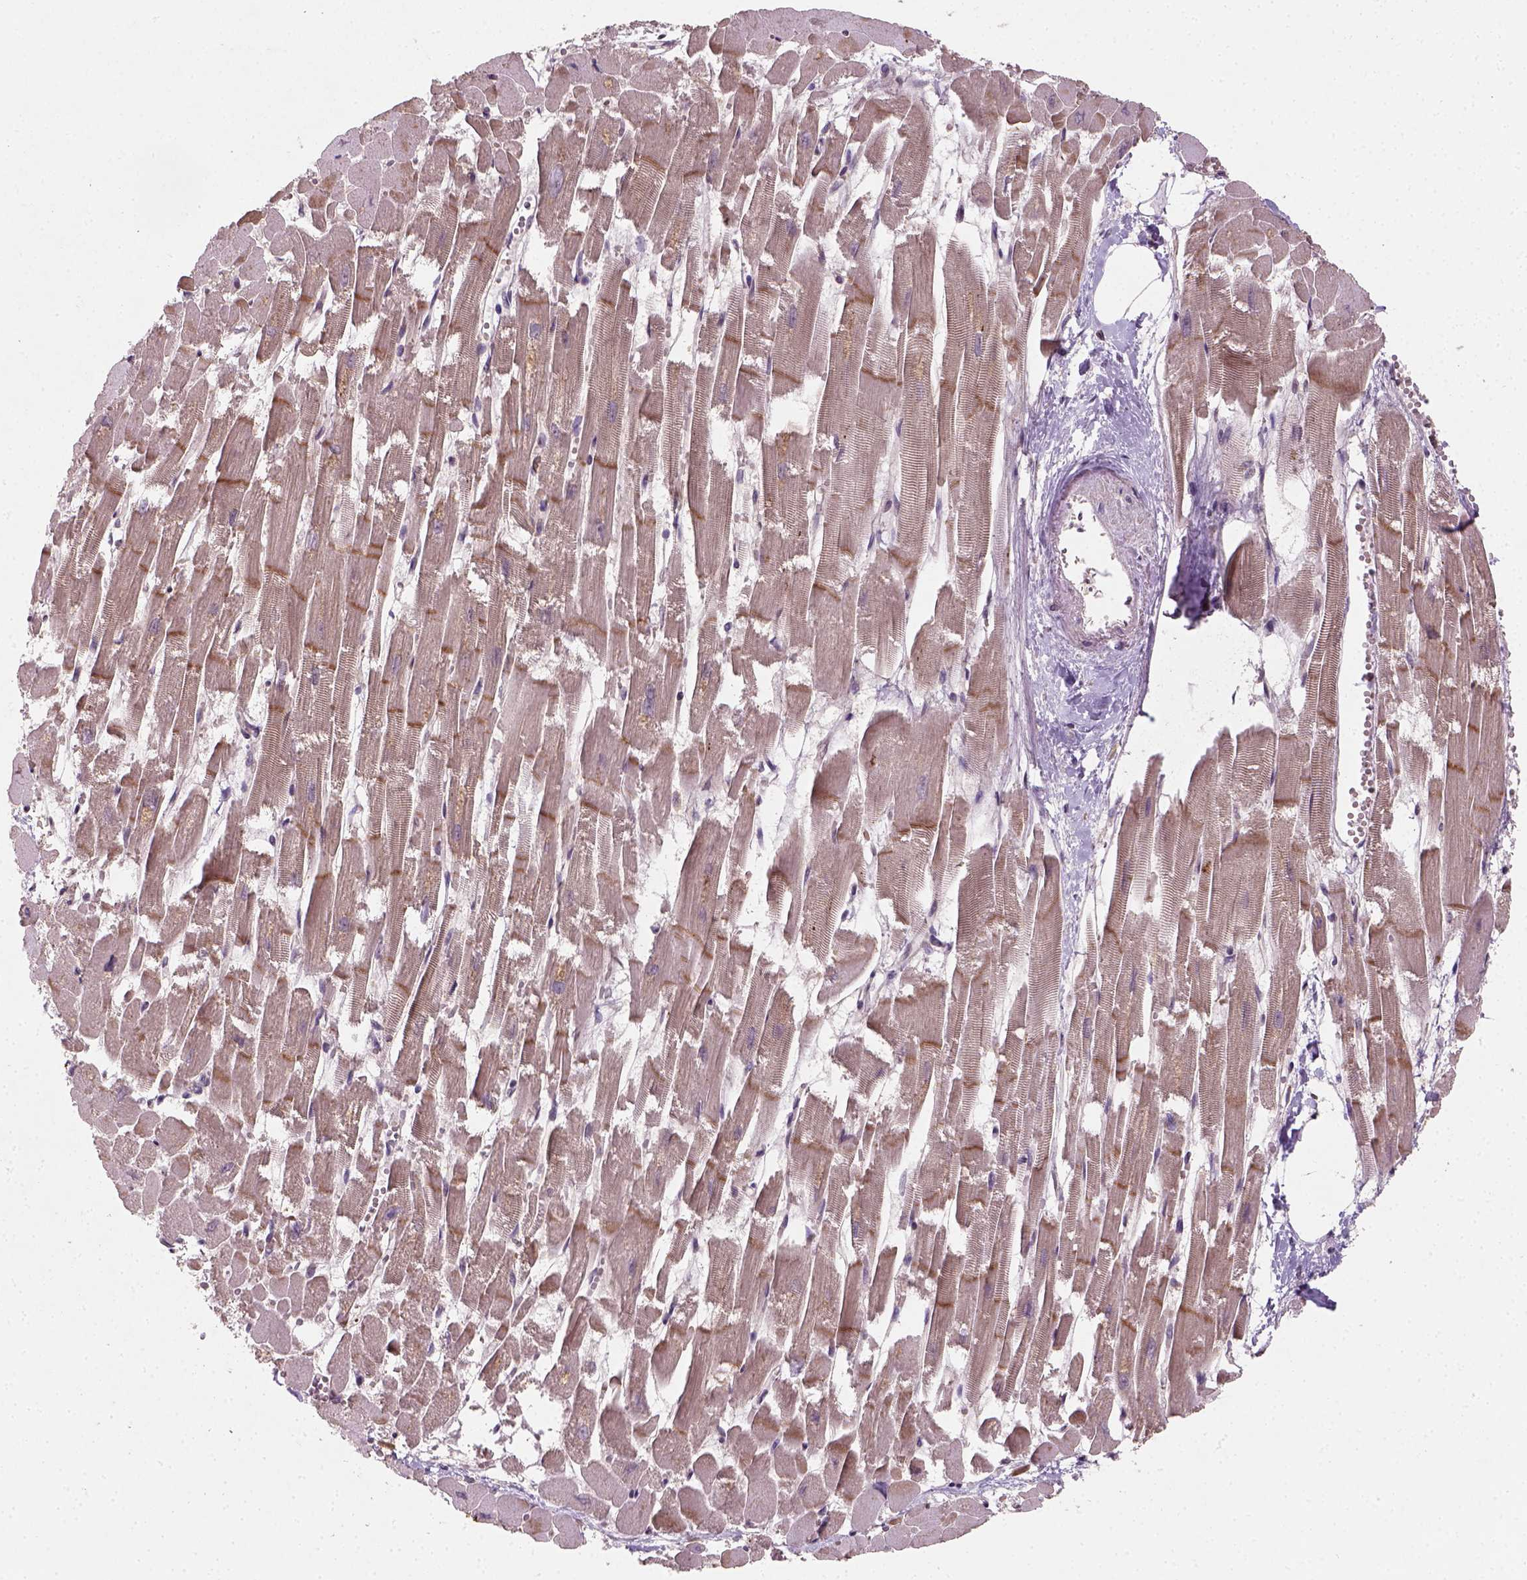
{"staining": {"intensity": "strong", "quantity": "25%-75%", "location": "cytoplasmic/membranous"}, "tissue": "heart muscle", "cell_type": "Cardiomyocytes", "image_type": "normal", "snomed": [{"axis": "morphology", "description": "Normal tissue, NOS"}, {"axis": "topography", "description": "Heart"}], "caption": "This is a photomicrograph of immunohistochemistry (IHC) staining of unremarkable heart muscle, which shows strong staining in the cytoplasmic/membranous of cardiomyocytes.", "gene": "CAMKK1", "patient": {"sex": "female", "age": 52}}